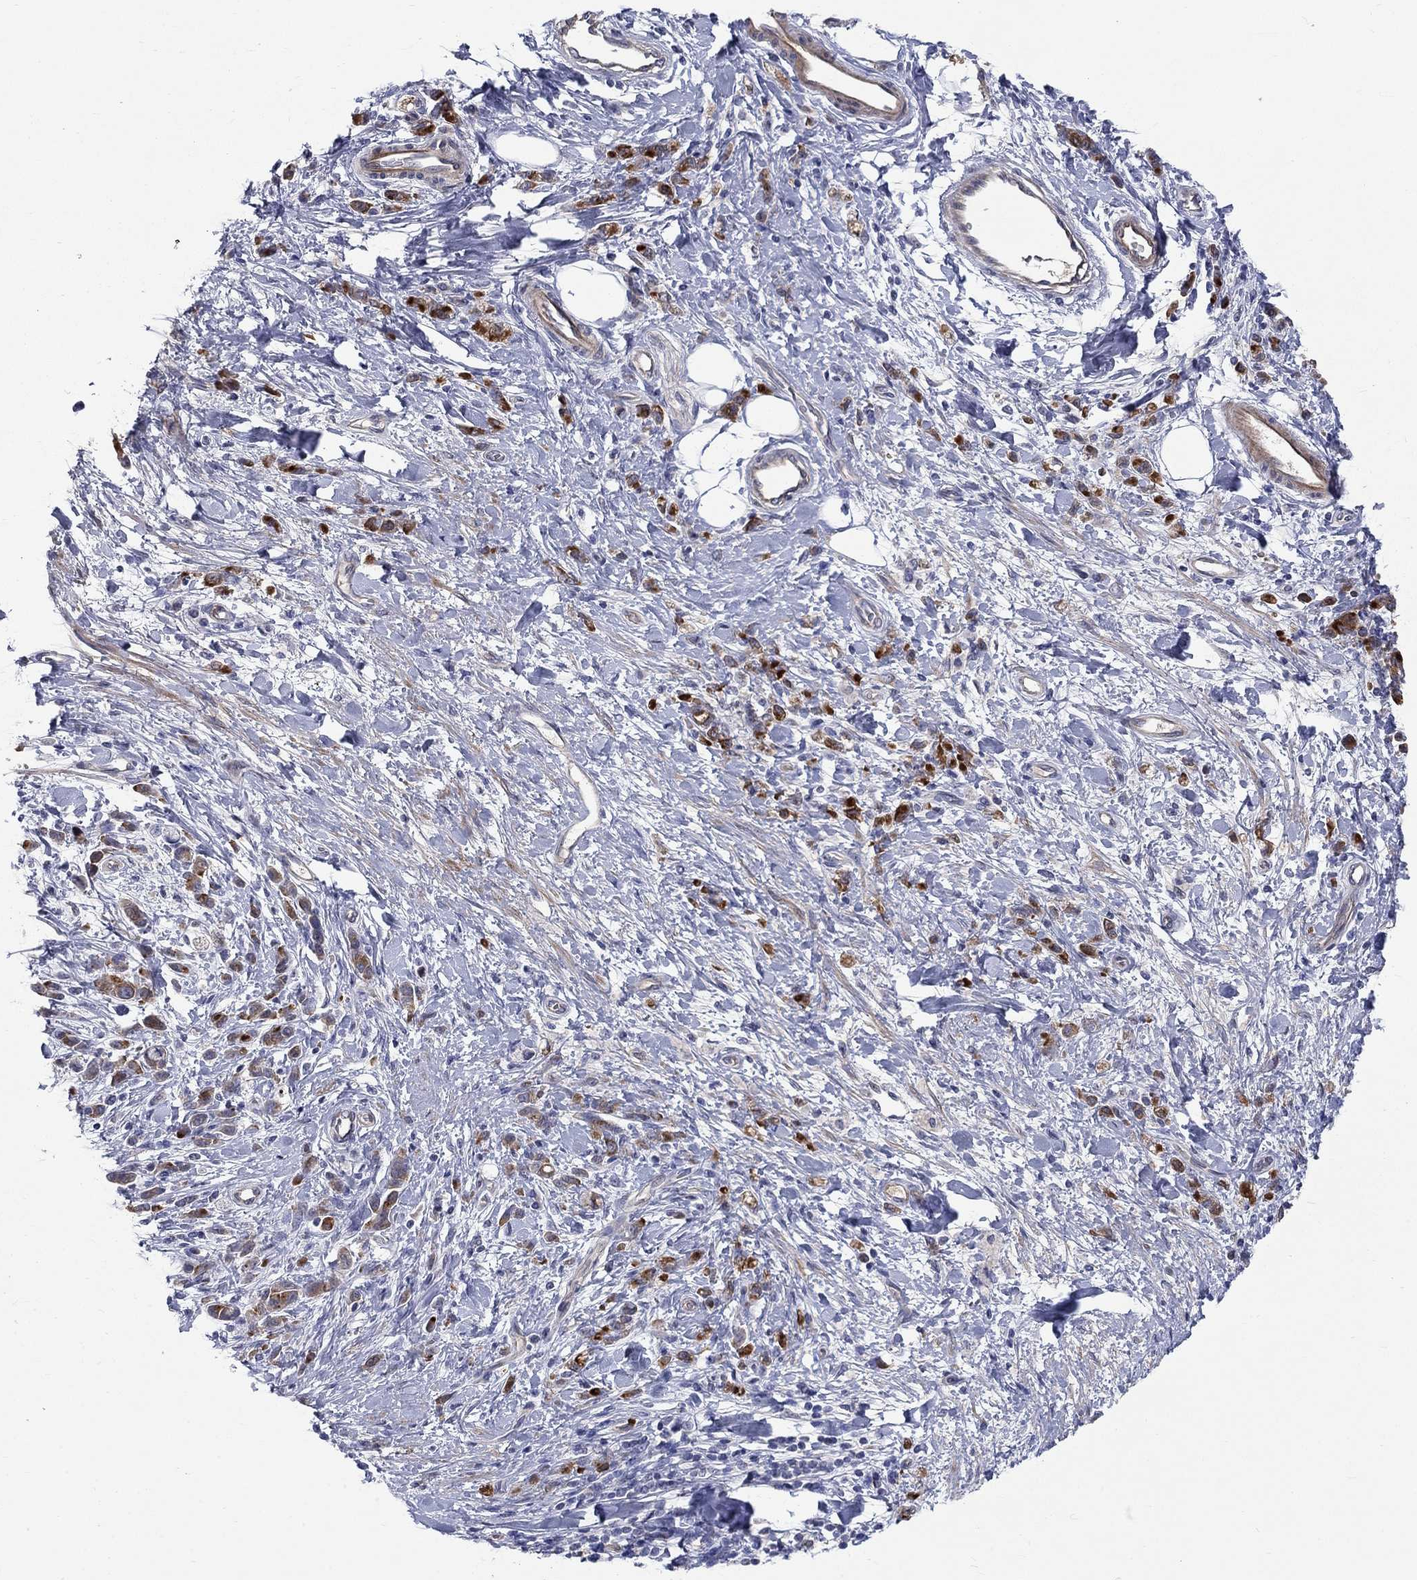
{"staining": {"intensity": "strong", "quantity": "<25%", "location": "cytoplasmic/membranous"}, "tissue": "stomach cancer", "cell_type": "Tumor cells", "image_type": "cancer", "snomed": [{"axis": "morphology", "description": "Adenocarcinoma, NOS"}, {"axis": "topography", "description": "Stomach"}], "caption": "A high-resolution image shows immunohistochemistry (IHC) staining of stomach adenocarcinoma, which demonstrates strong cytoplasmic/membranous positivity in approximately <25% of tumor cells. (IHC, brightfield microscopy, high magnification).", "gene": "SLC1A1", "patient": {"sex": "male", "age": 77}}